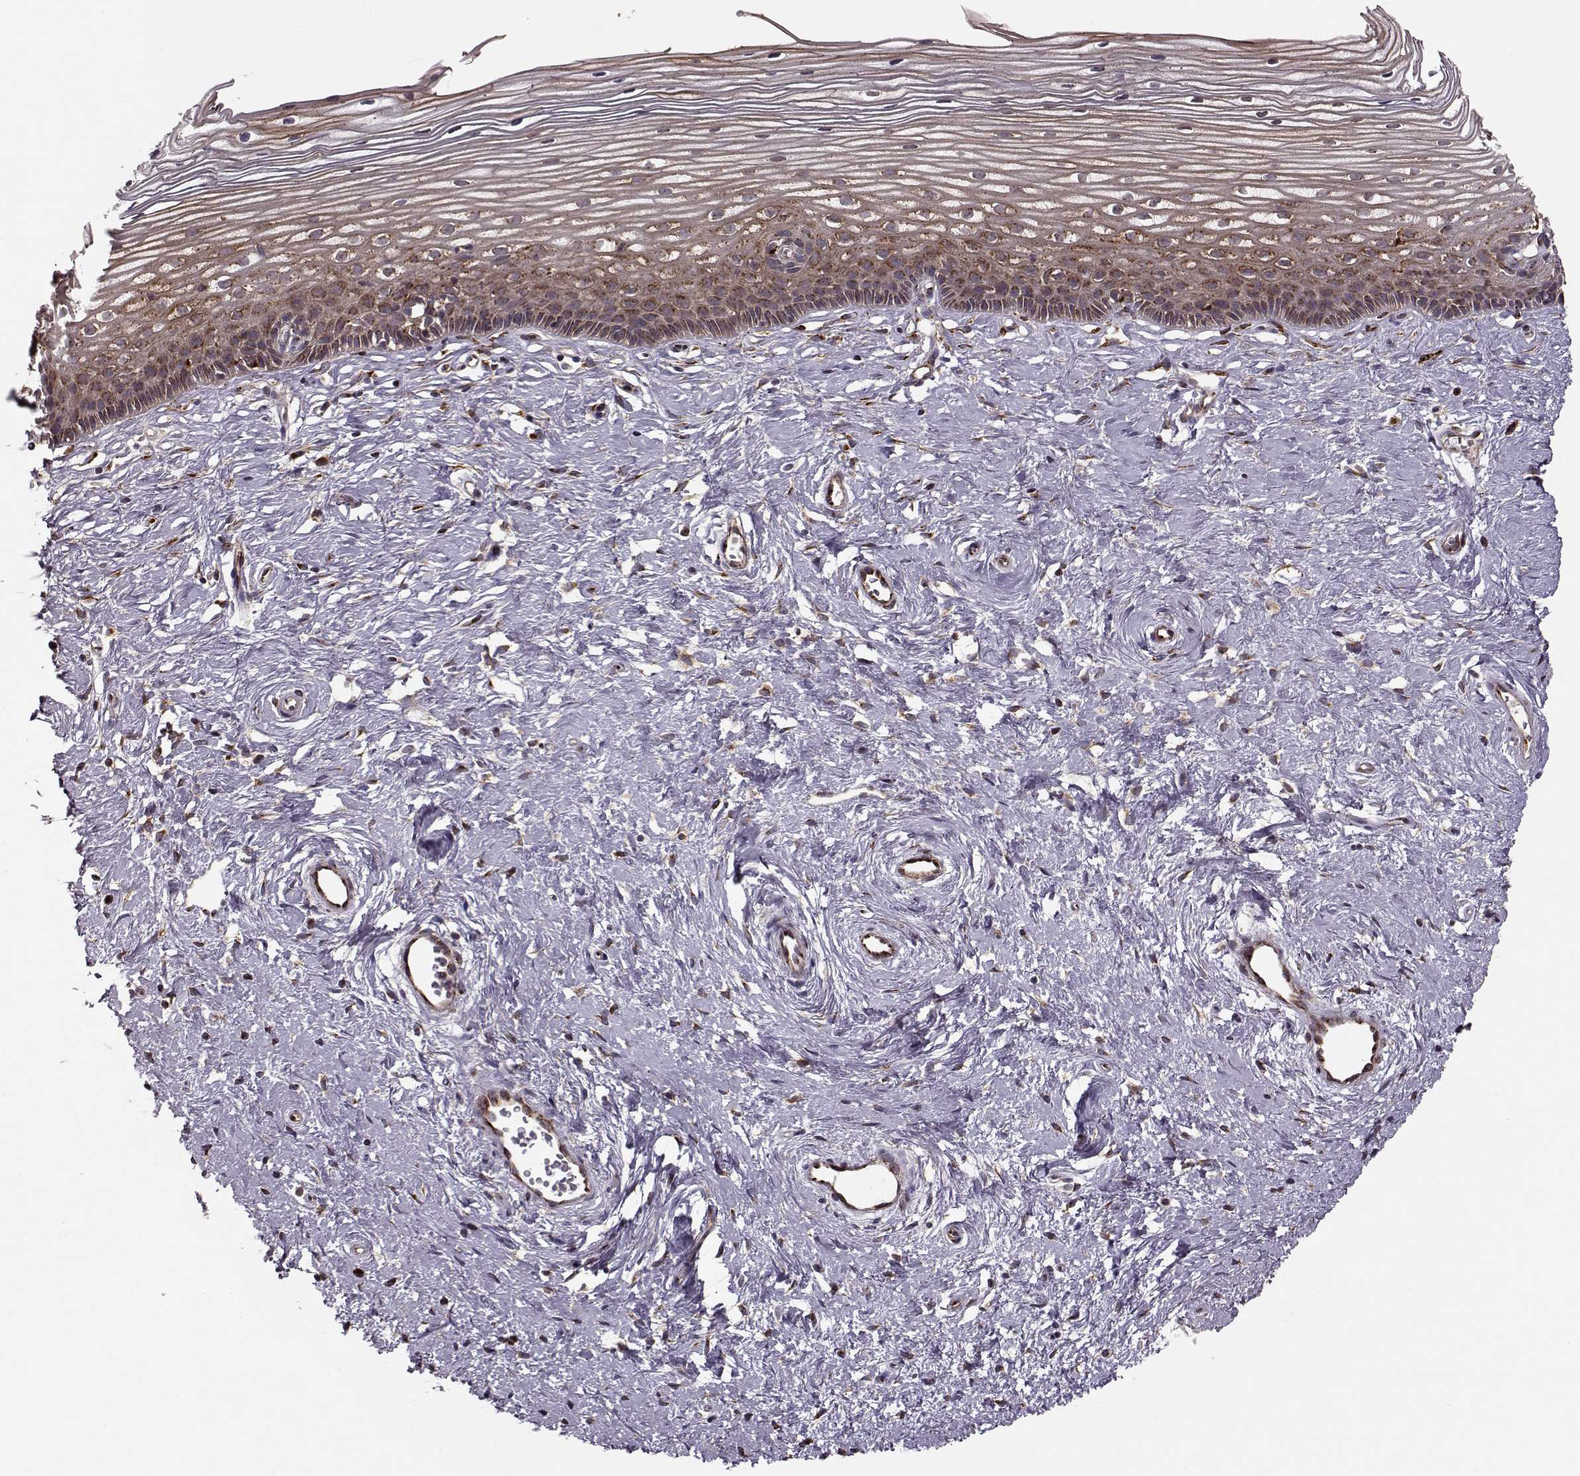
{"staining": {"intensity": "weak", "quantity": "<25%", "location": "cytoplasmic/membranous"}, "tissue": "cervix", "cell_type": "Glandular cells", "image_type": "normal", "snomed": [{"axis": "morphology", "description": "Normal tissue, NOS"}, {"axis": "topography", "description": "Cervix"}], "caption": "Immunohistochemistry (IHC) micrograph of normal cervix: human cervix stained with DAB (3,3'-diaminobenzidine) demonstrates no significant protein staining in glandular cells. (DAB (3,3'-diaminobenzidine) immunohistochemistry (IHC) visualized using brightfield microscopy, high magnification).", "gene": "YIPF5", "patient": {"sex": "female", "age": 40}}